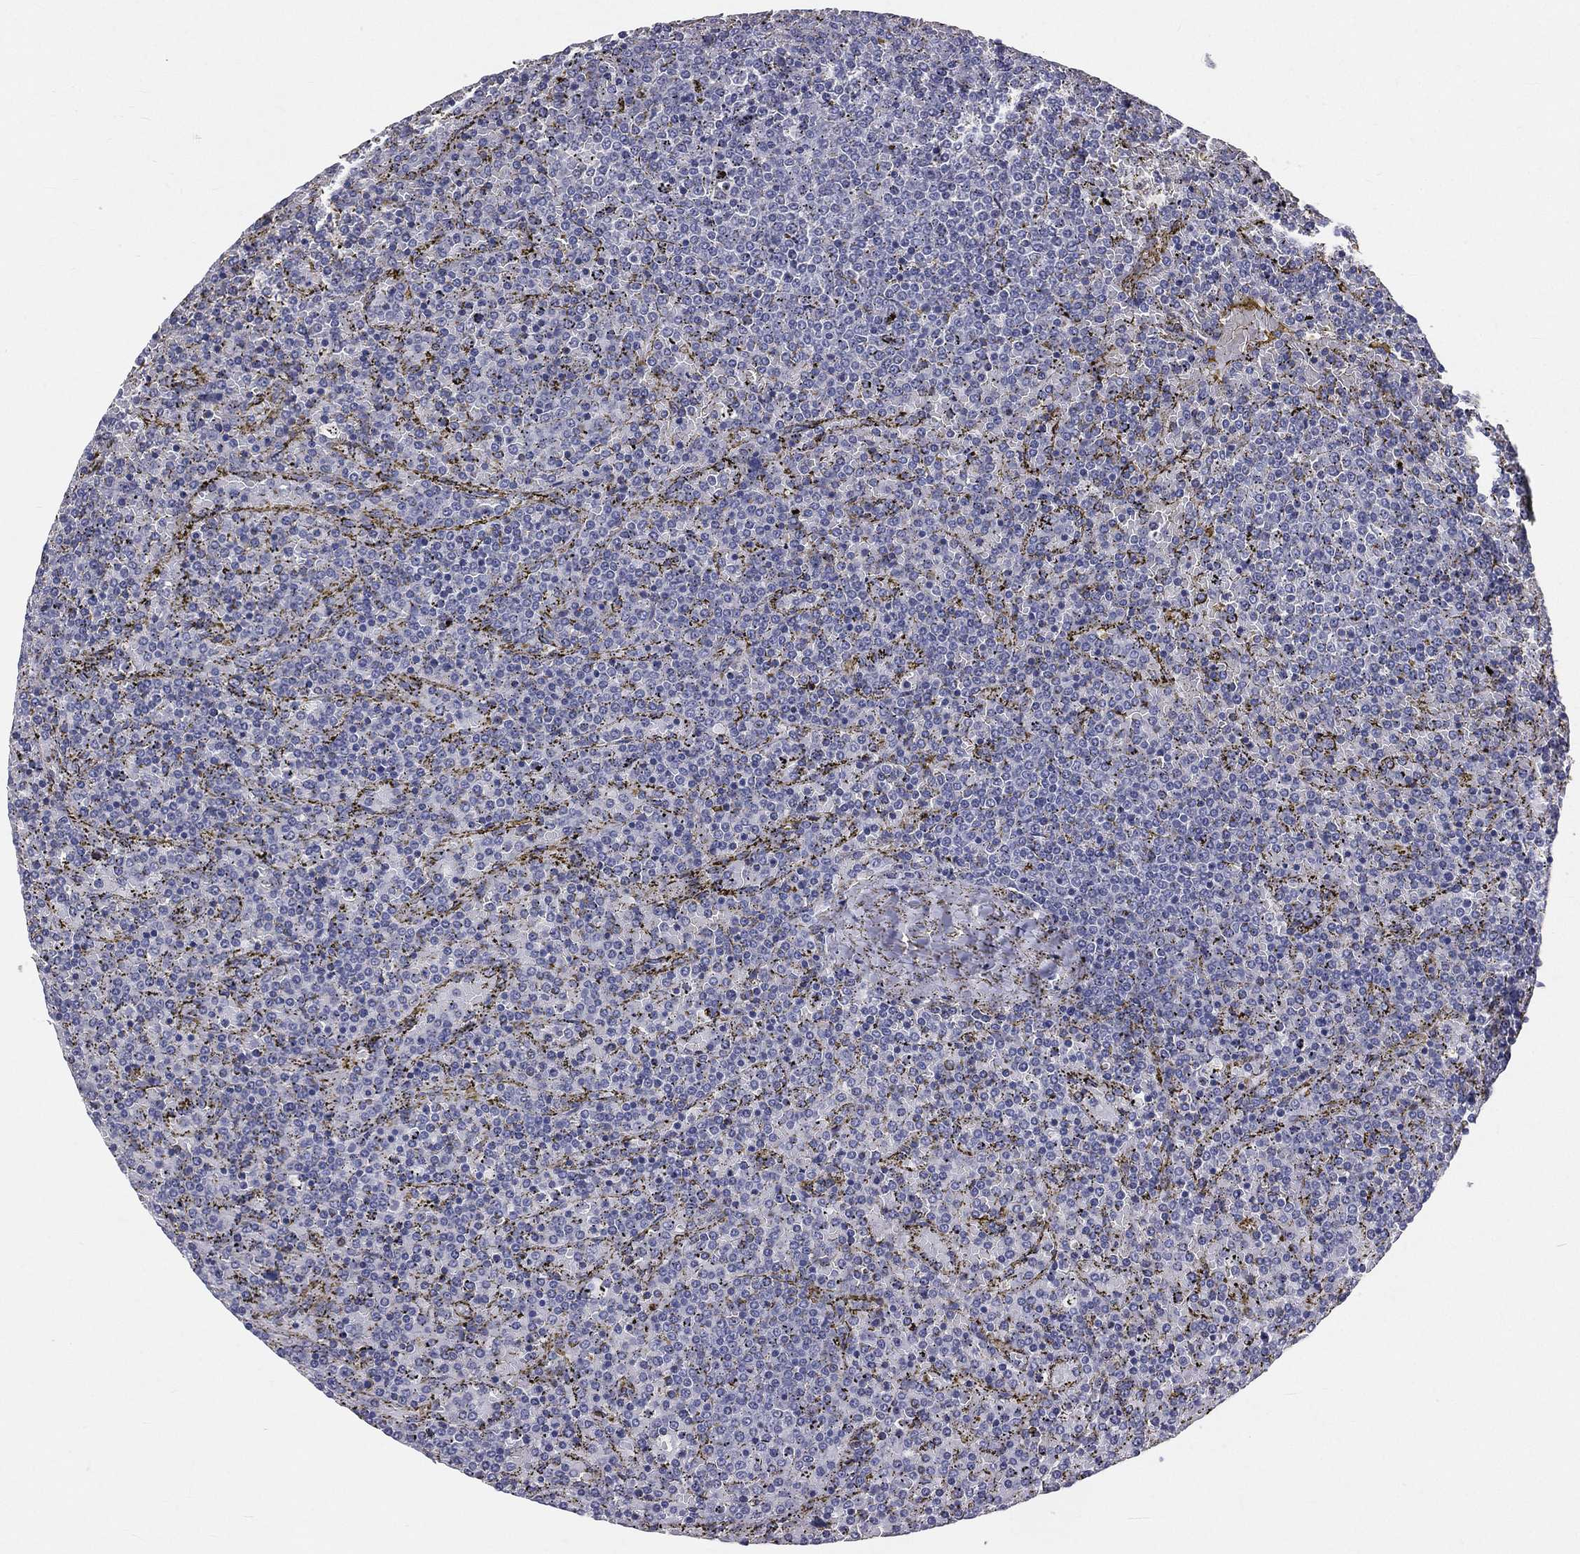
{"staining": {"intensity": "negative", "quantity": "none", "location": "none"}, "tissue": "lymphoma", "cell_type": "Tumor cells", "image_type": "cancer", "snomed": [{"axis": "morphology", "description": "Malignant lymphoma, non-Hodgkin's type, Low grade"}, {"axis": "topography", "description": "Spleen"}], "caption": "DAB immunohistochemical staining of human malignant lymphoma, non-Hodgkin's type (low-grade) reveals no significant staining in tumor cells.", "gene": "MUC13", "patient": {"sex": "female", "age": 77}}